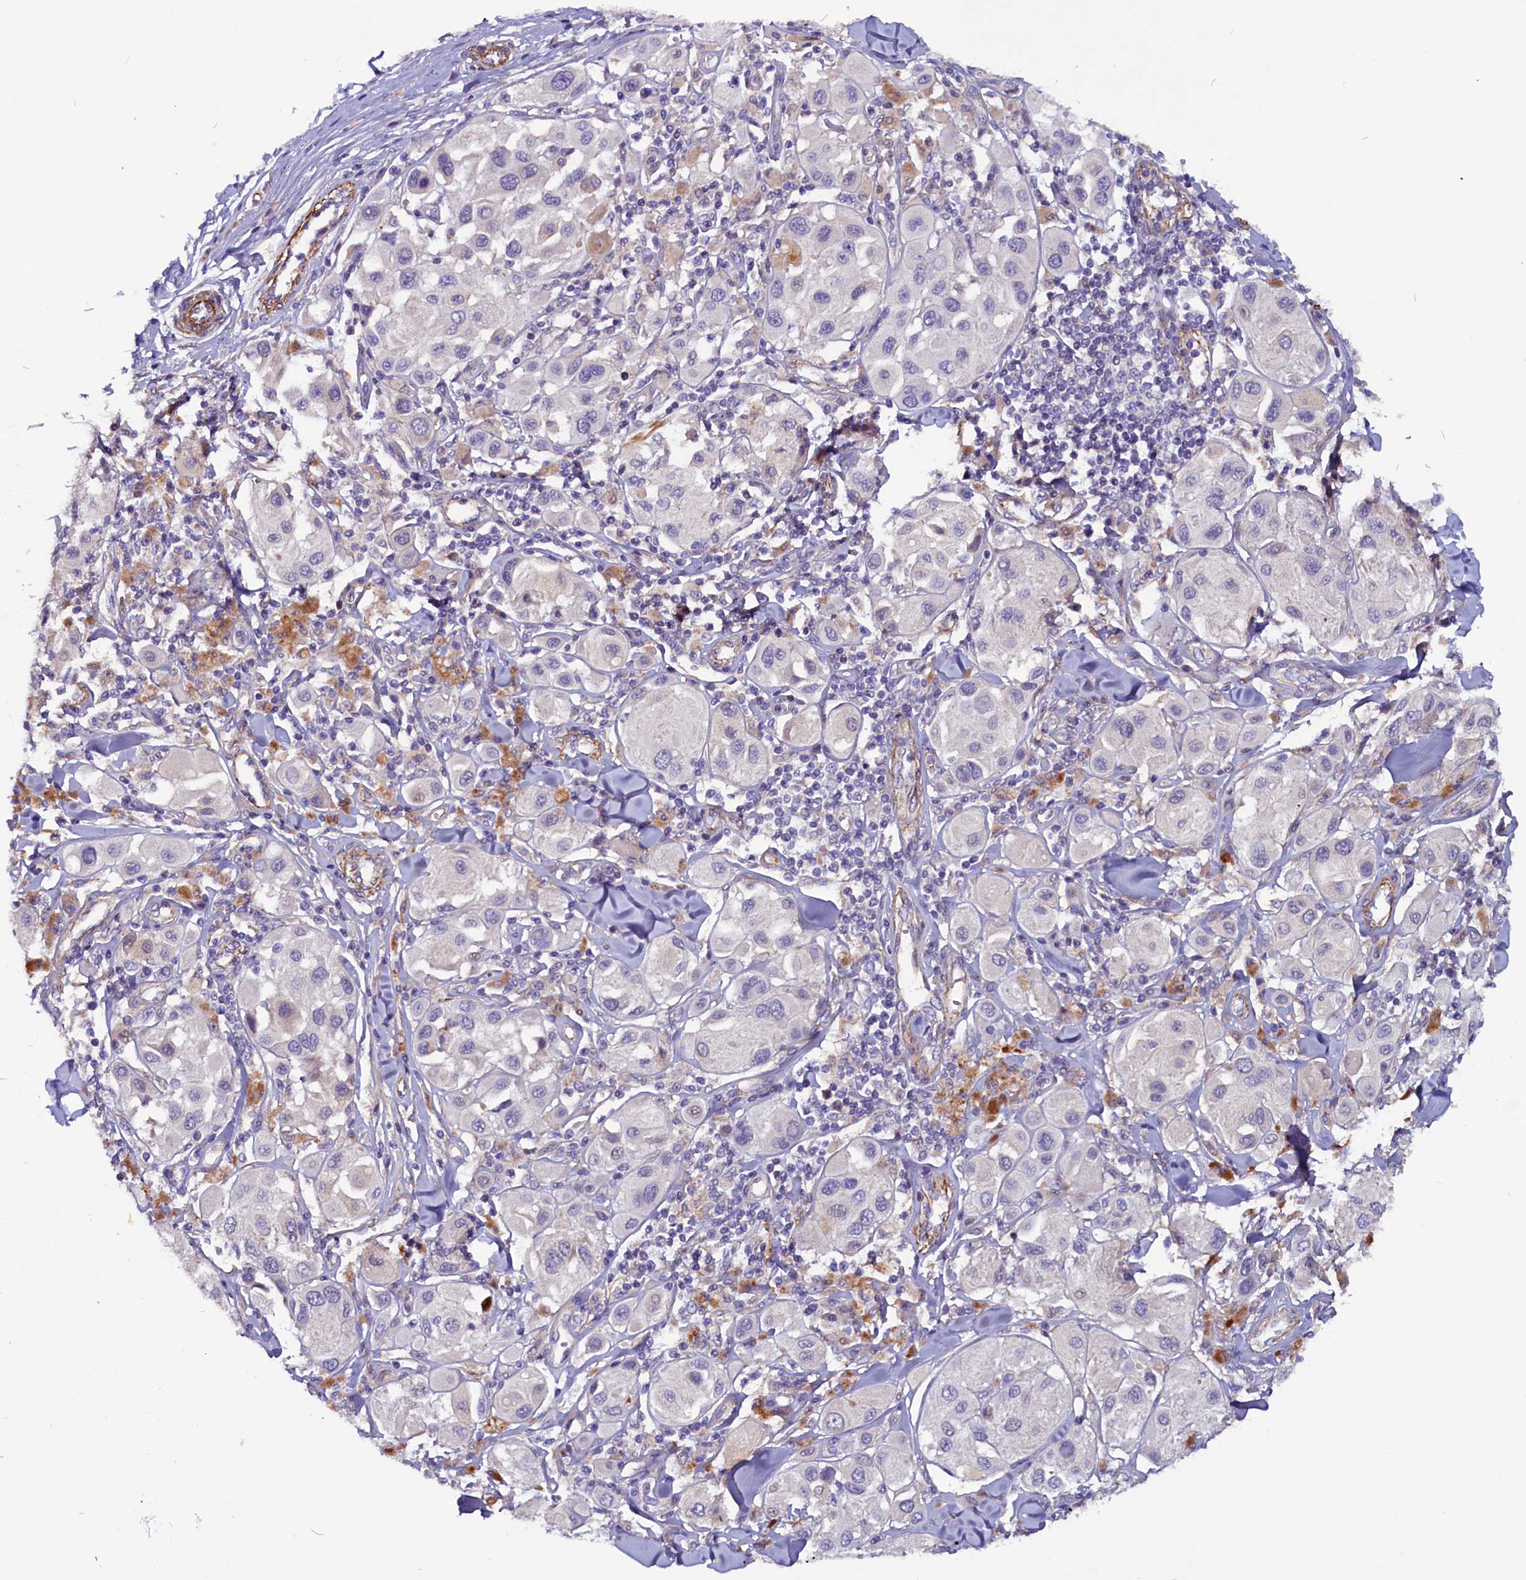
{"staining": {"intensity": "negative", "quantity": "none", "location": "none"}, "tissue": "melanoma", "cell_type": "Tumor cells", "image_type": "cancer", "snomed": [{"axis": "morphology", "description": "Malignant melanoma, Metastatic site"}, {"axis": "topography", "description": "Skin"}], "caption": "A high-resolution histopathology image shows immunohistochemistry (IHC) staining of melanoma, which exhibits no significant staining in tumor cells.", "gene": "ZNF749", "patient": {"sex": "male", "age": 41}}